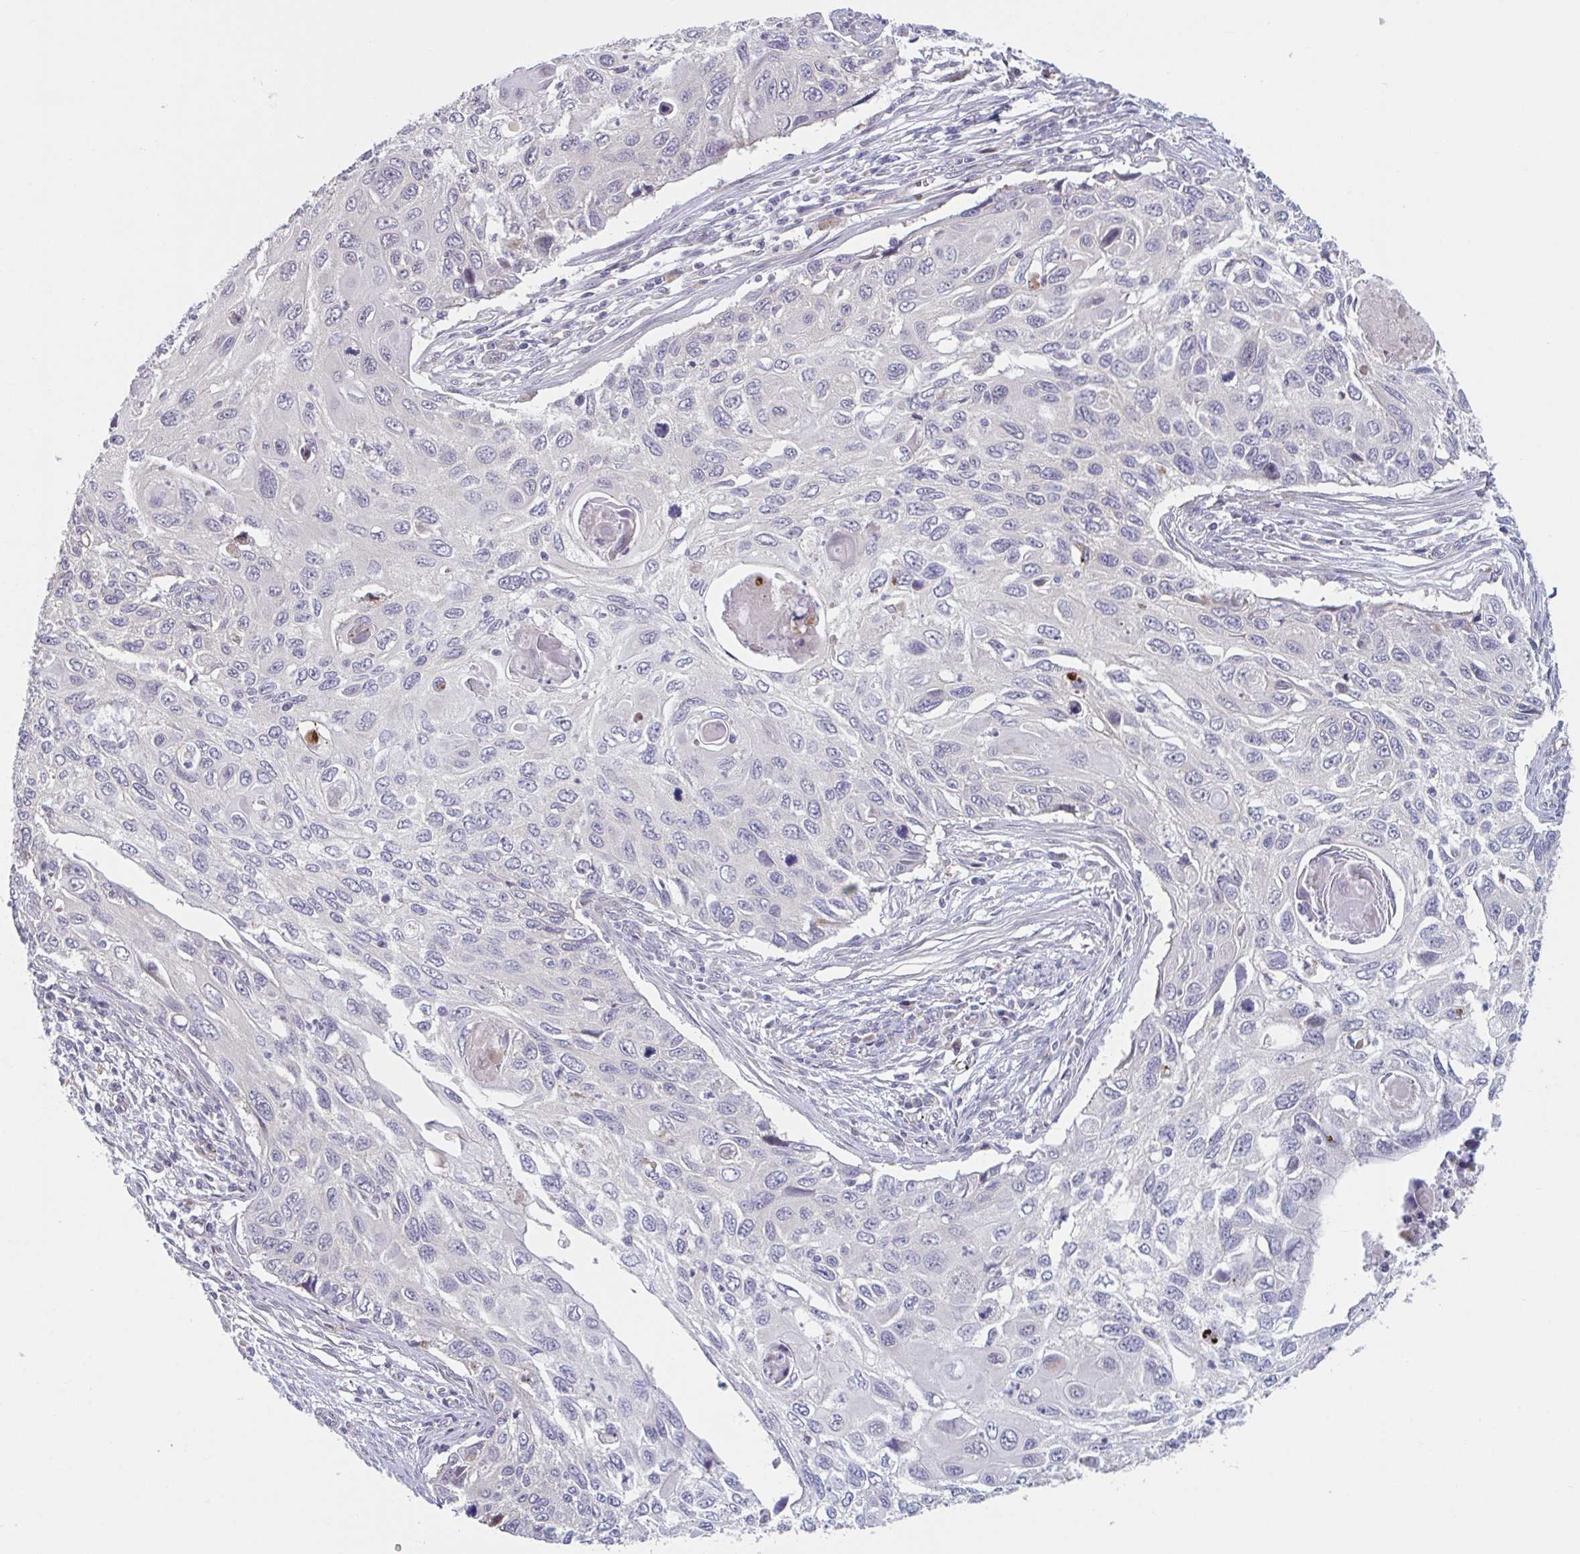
{"staining": {"intensity": "negative", "quantity": "none", "location": "none"}, "tissue": "cervical cancer", "cell_type": "Tumor cells", "image_type": "cancer", "snomed": [{"axis": "morphology", "description": "Squamous cell carcinoma, NOS"}, {"axis": "topography", "description": "Cervix"}], "caption": "This is an IHC photomicrograph of cervical cancer. There is no staining in tumor cells.", "gene": "TNFSF10", "patient": {"sex": "female", "age": 70}}